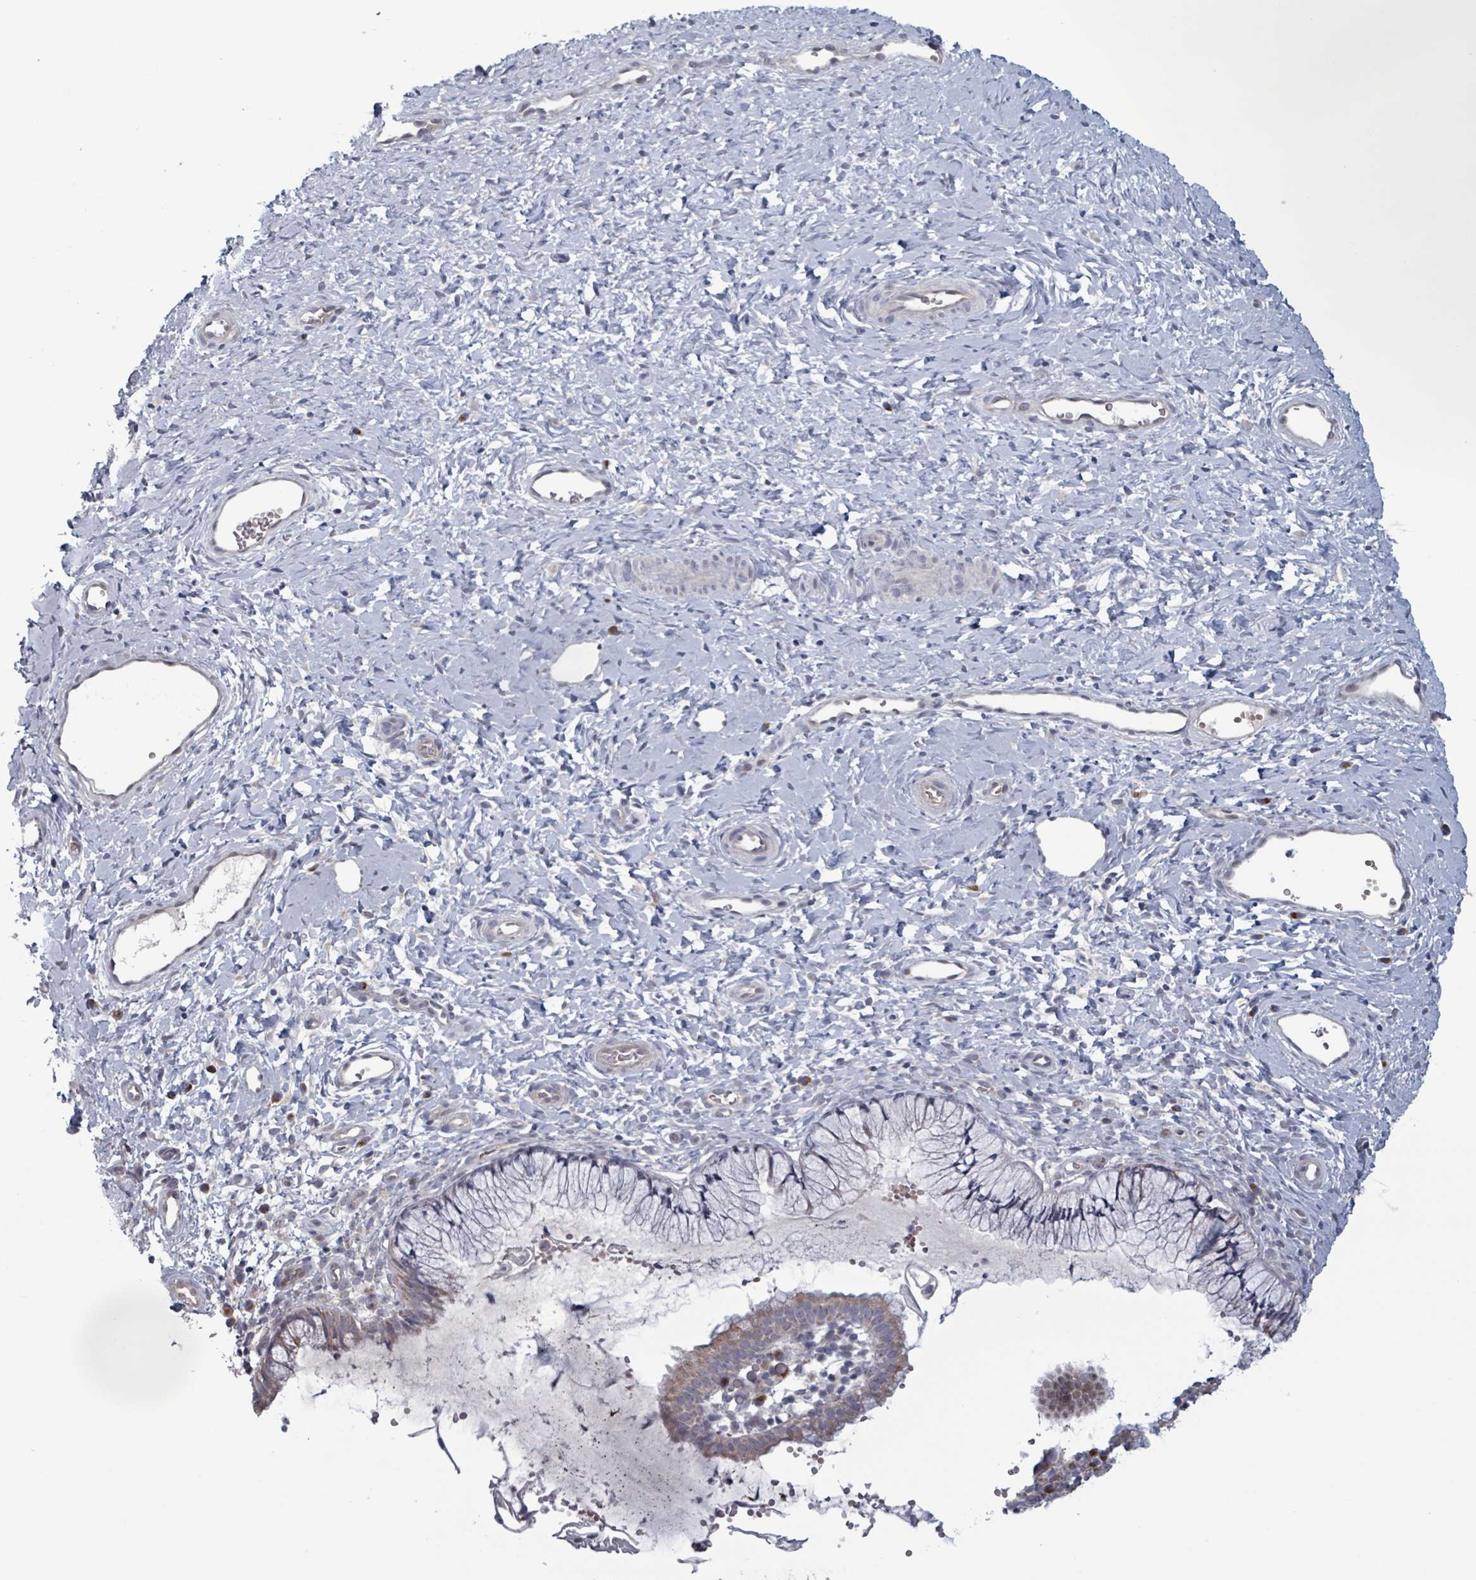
{"staining": {"intensity": "weak", "quantity": "<25%", "location": "cytoplasmic/membranous"}, "tissue": "cervix", "cell_type": "Glandular cells", "image_type": "normal", "snomed": [{"axis": "morphology", "description": "Normal tissue, NOS"}, {"axis": "topography", "description": "Cervix"}], "caption": "Protein analysis of benign cervix shows no significant positivity in glandular cells. The staining was performed using DAB (3,3'-diaminobenzidine) to visualize the protein expression in brown, while the nuclei were stained in blue with hematoxylin (Magnification: 20x).", "gene": "FKBP1A", "patient": {"sex": "female", "age": 36}}